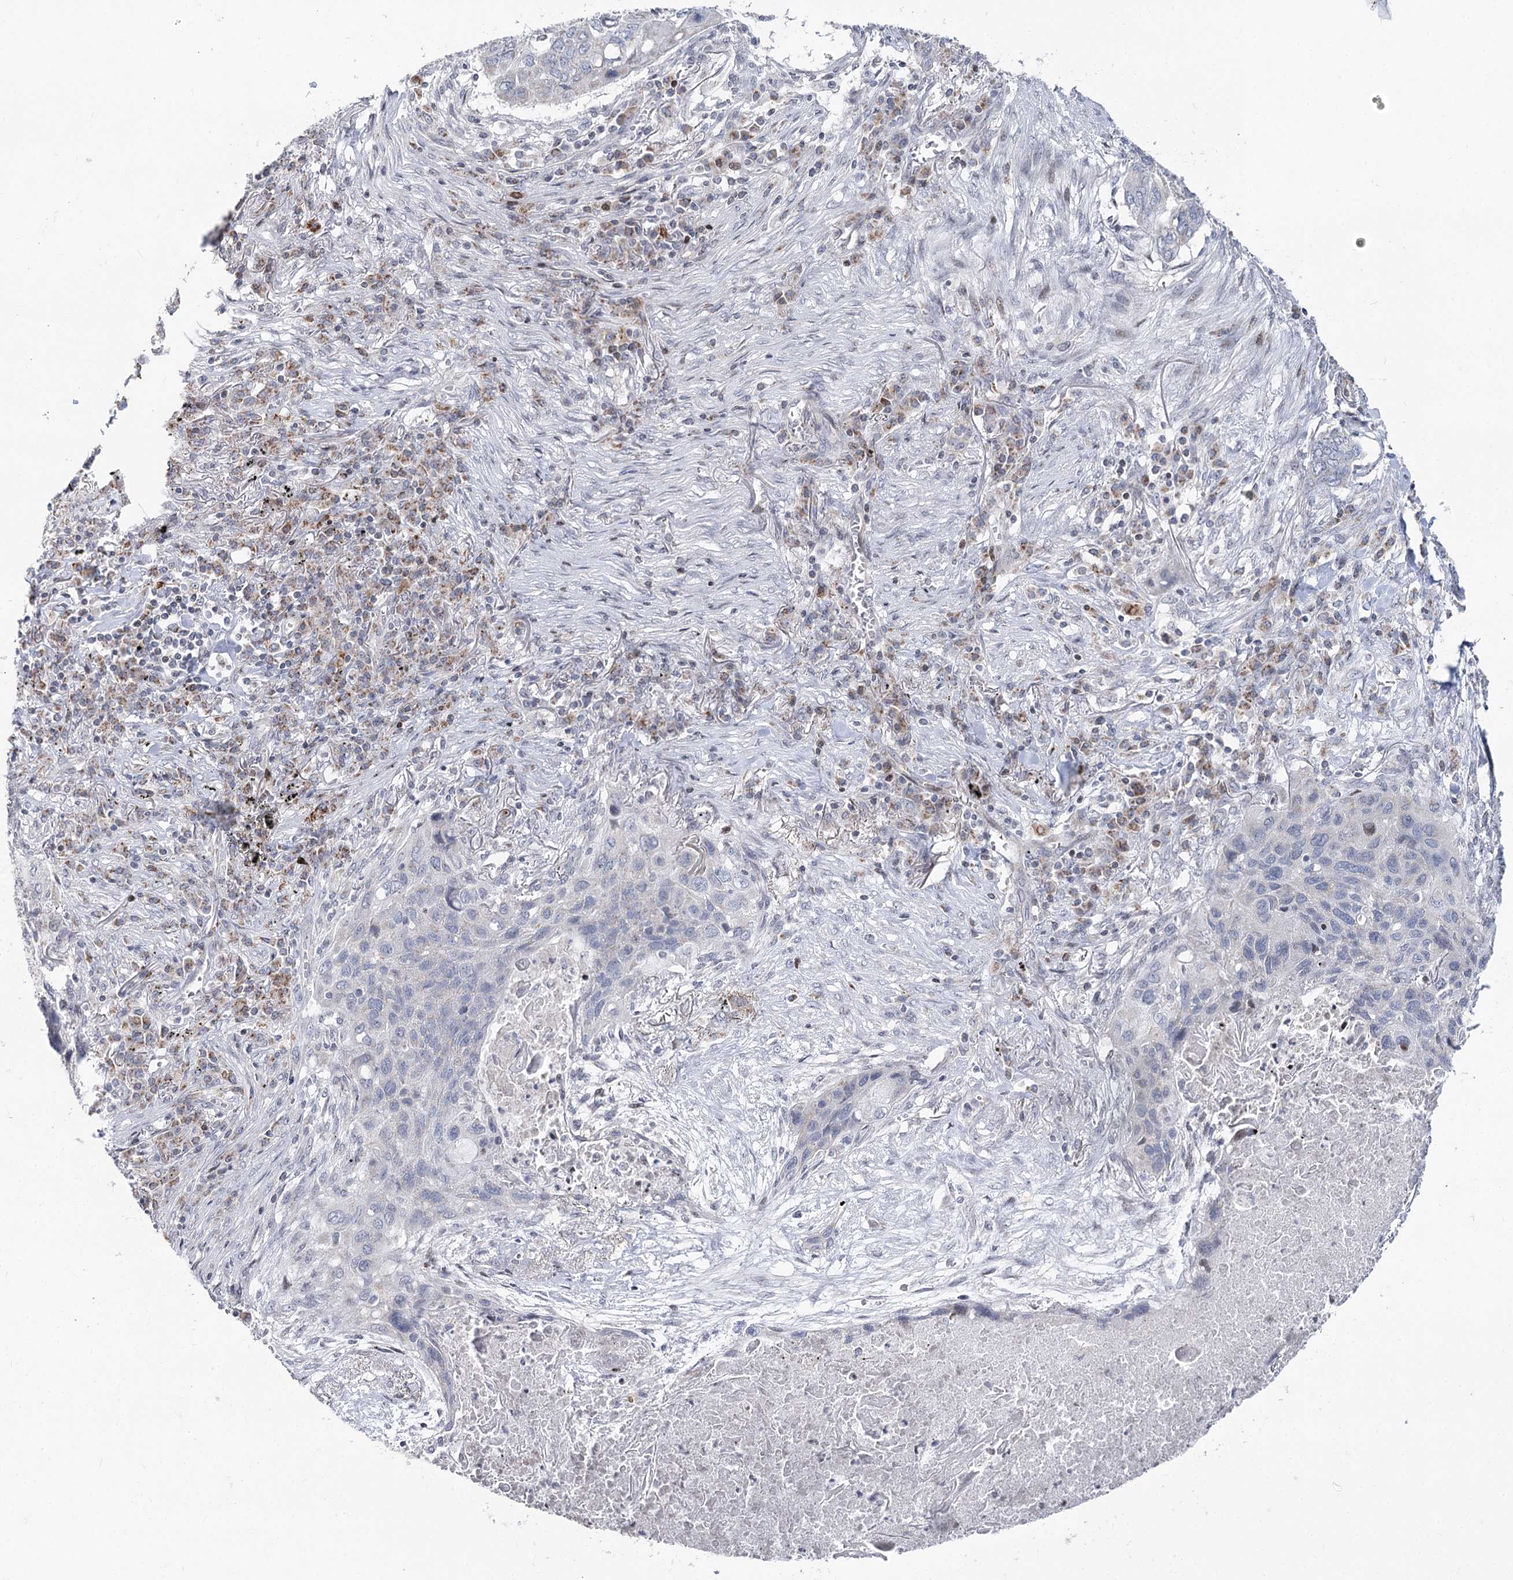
{"staining": {"intensity": "negative", "quantity": "none", "location": "none"}, "tissue": "lung cancer", "cell_type": "Tumor cells", "image_type": "cancer", "snomed": [{"axis": "morphology", "description": "Squamous cell carcinoma, NOS"}, {"axis": "topography", "description": "Lung"}], "caption": "Immunohistochemistry image of neoplastic tissue: lung cancer stained with DAB demonstrates no significant protein expression in tumor cells.", "gene": "PTGR1", "patient": {"sex": "female", "age": 63}}